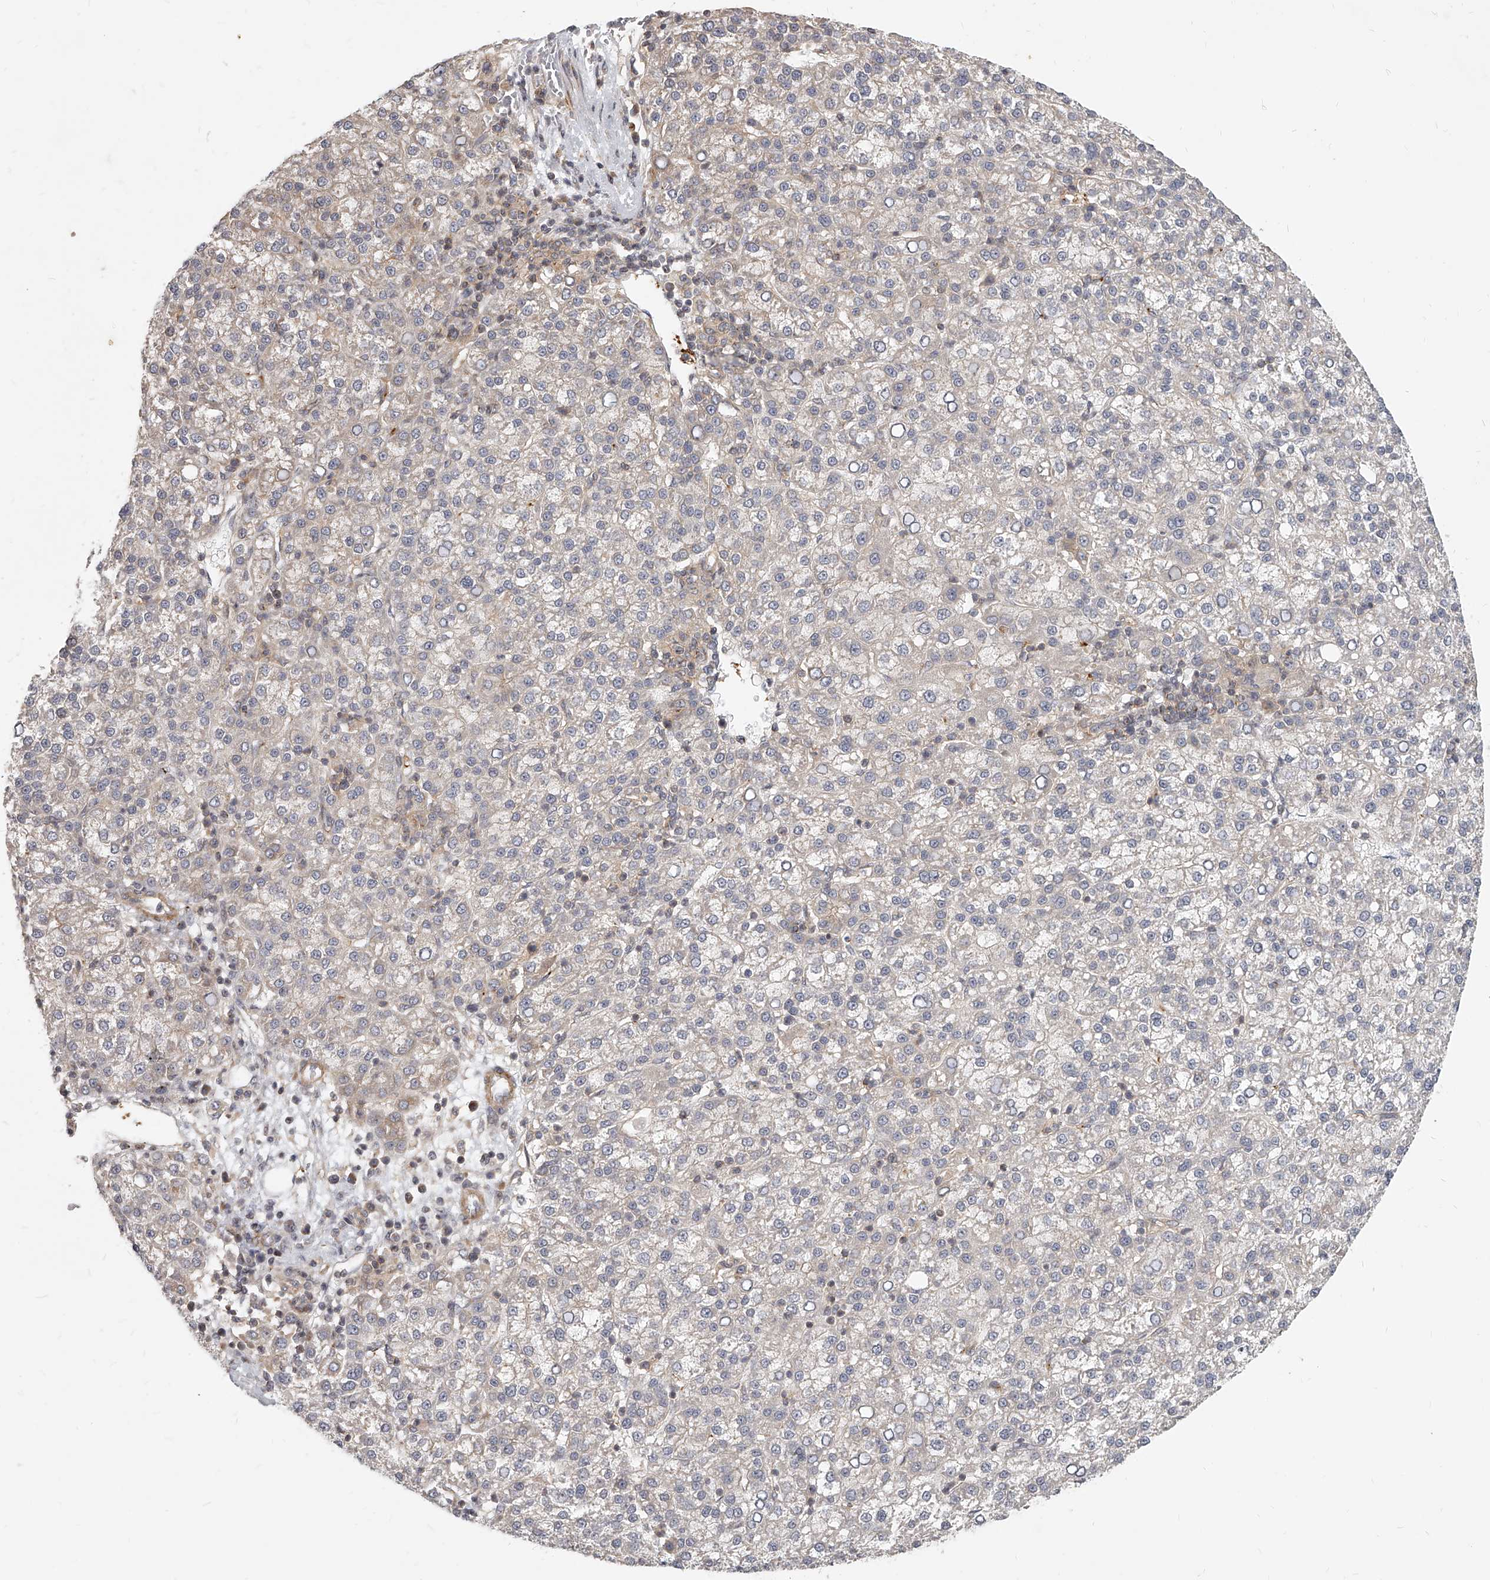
{"staining": {"intensity": "negative", "quantity": "none", "location": "none"}, "tissue": "liver cancer", "cell_type": "Tumor cells", "image_type": "cancer", "snomed": [{"axis": "morphology", "description": "Carcinoma, Hepatocellular, NOS"}, {"axis": "topography", "description": "Liver"}], "caption": "Tumor cells show no significant protein staining in liver cancer (hepatocellular carcinoma).", "gene": "SLC37A1", "patient": {"sex": "female", "age": 58}}